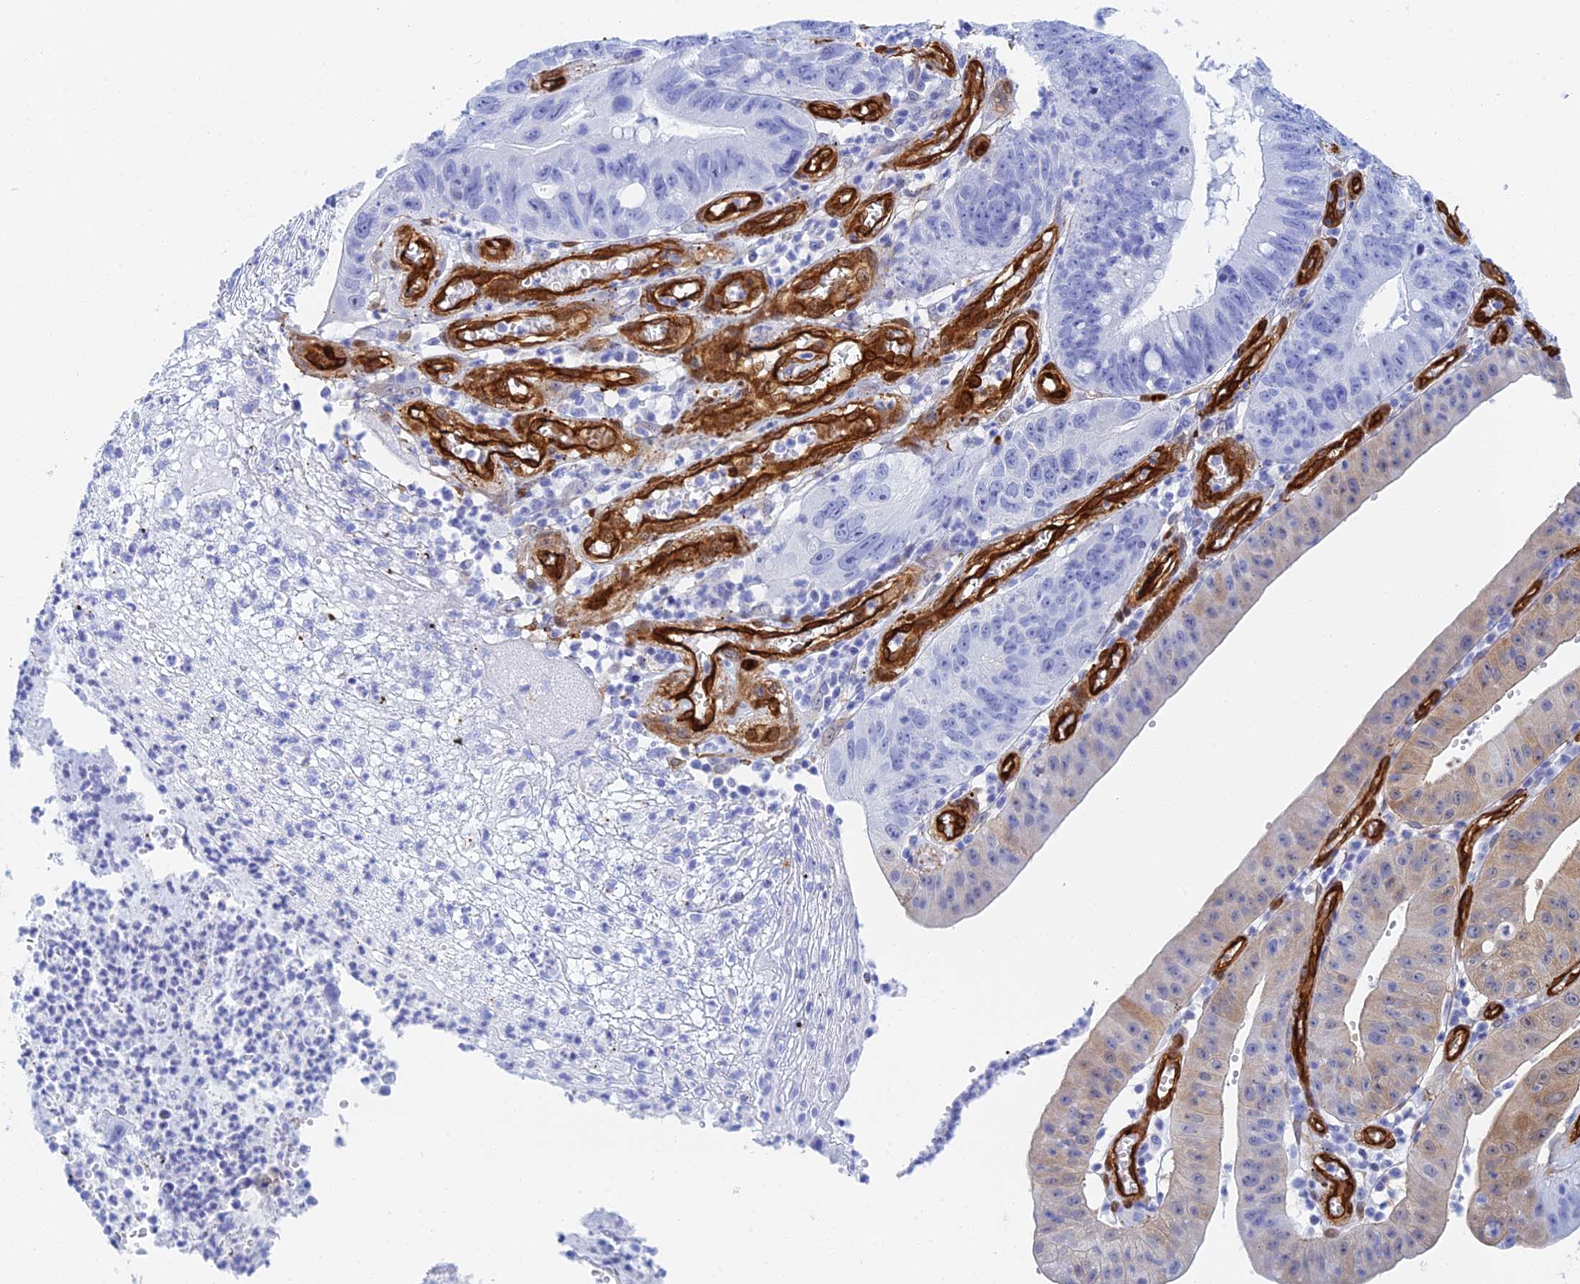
{"staining": {"intensity": "moderate", "quantity": "25%-75%", "location": "cytoplasmic/membranous"}, "tissue": "stomach cancer", "cell_type": "Tumor cells", "image_type": "cancer", "snomed": [{"axis": "morphology", "description": "Adenocarcinoma, NOS"}, {"axis": "topography", "description": "Stomach"}], "caption": "A micrograph showing moderate cytoplasmic/membranous staining in about 25%-75% of tumor cells in stomach adenocarcinoma, as visualized by brown immunohistochemical staining.", "gene": "CRIP2", "patient": {"sex": "male", "age": 59}}